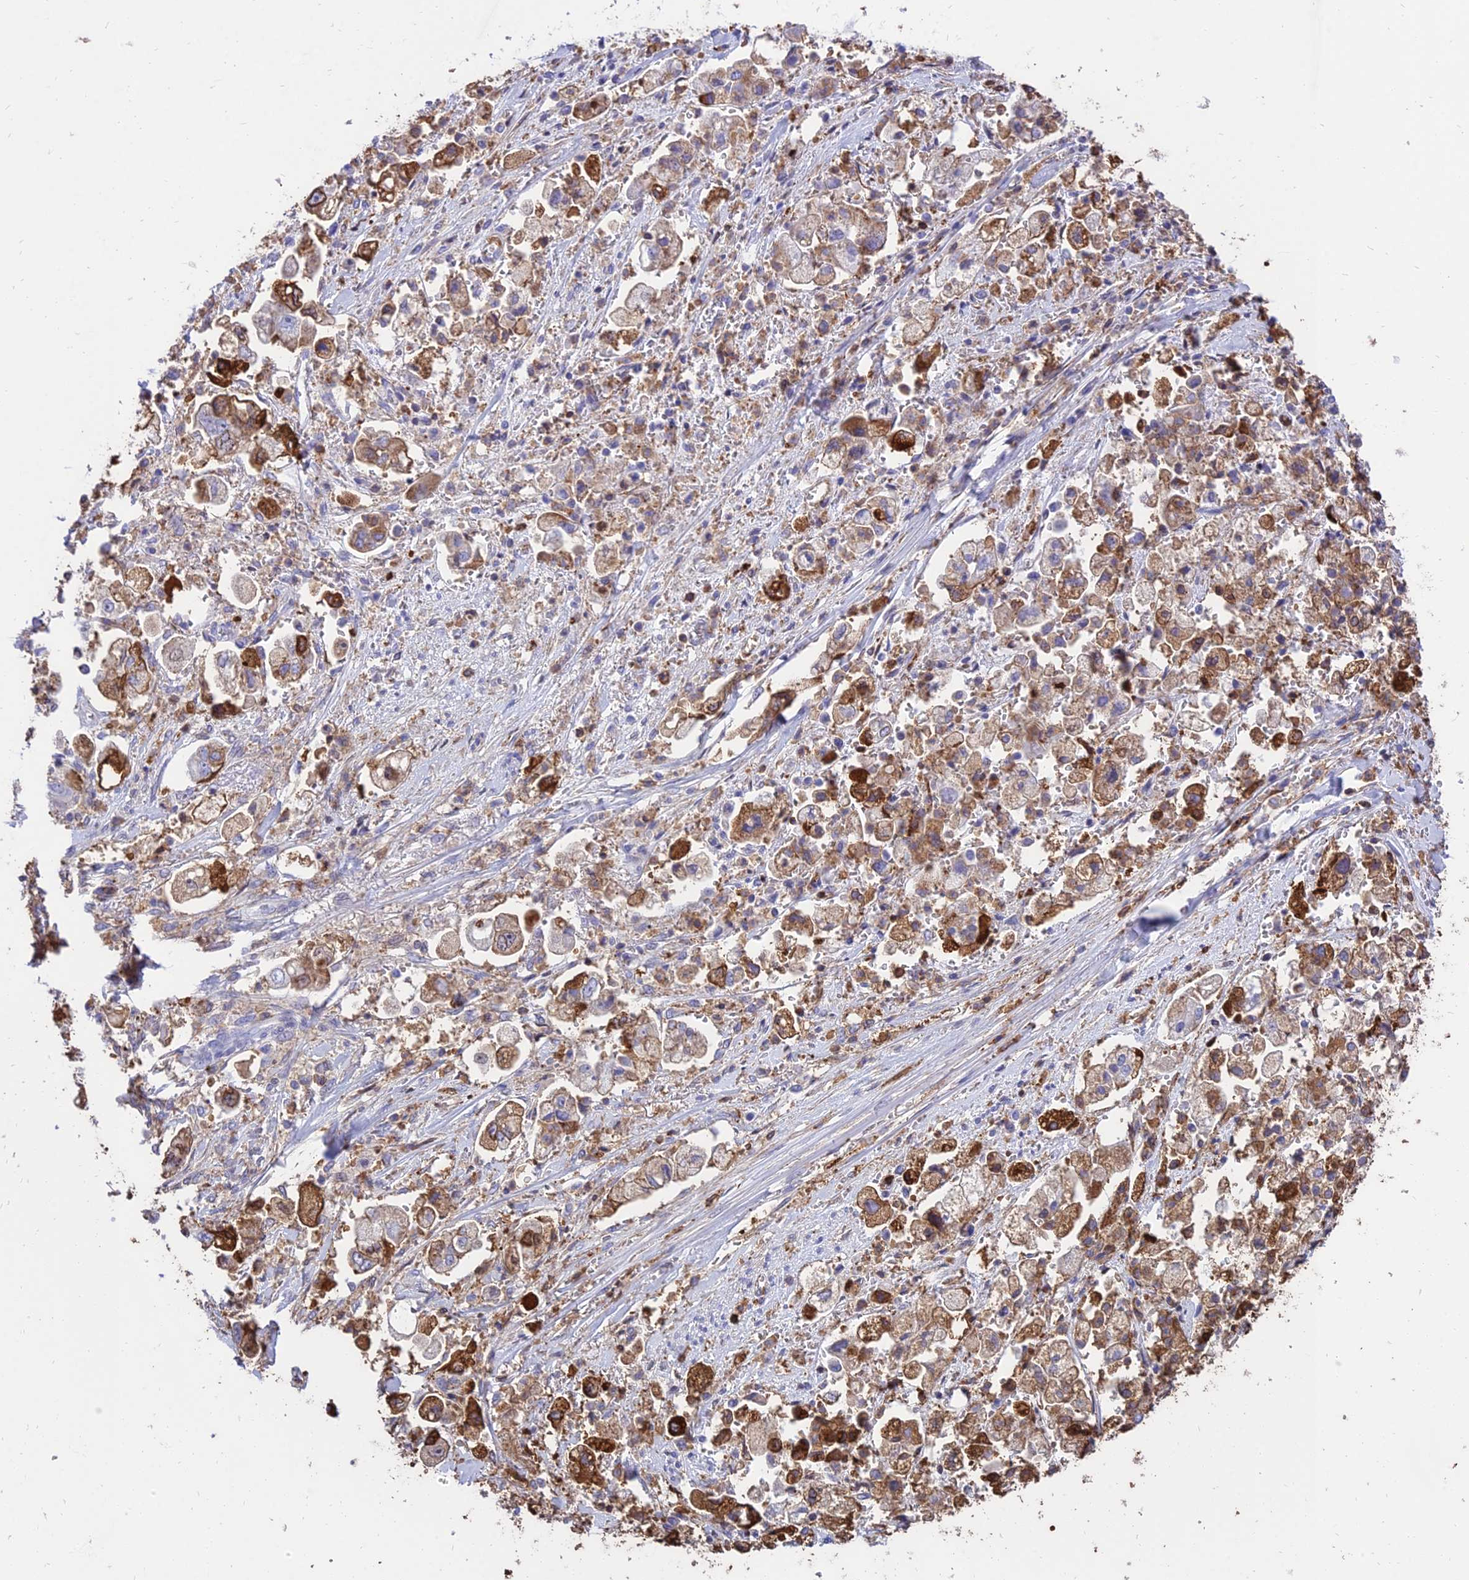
{"staining": {"intensity": "moderate", "quantity": "25%-75%", "location": "cytoplasmic/membranous"}, "tissue": "stomach cancer", "cell_type": "Tumor cells", "image_type": "cancer", "snomed": [{"axis": "morphology", "description": "Adenocarcinoma, NOS"}, {"axis": "topography", "description": "Stomach"}], "caption": "Tumor cells display moderate cytoplasmic/membranous staining in about 25%-75% of cells in adenocarcinoma (stomach).", "gene": "SREK1IP1", "patient": {"sex": "male", "age": 62}}